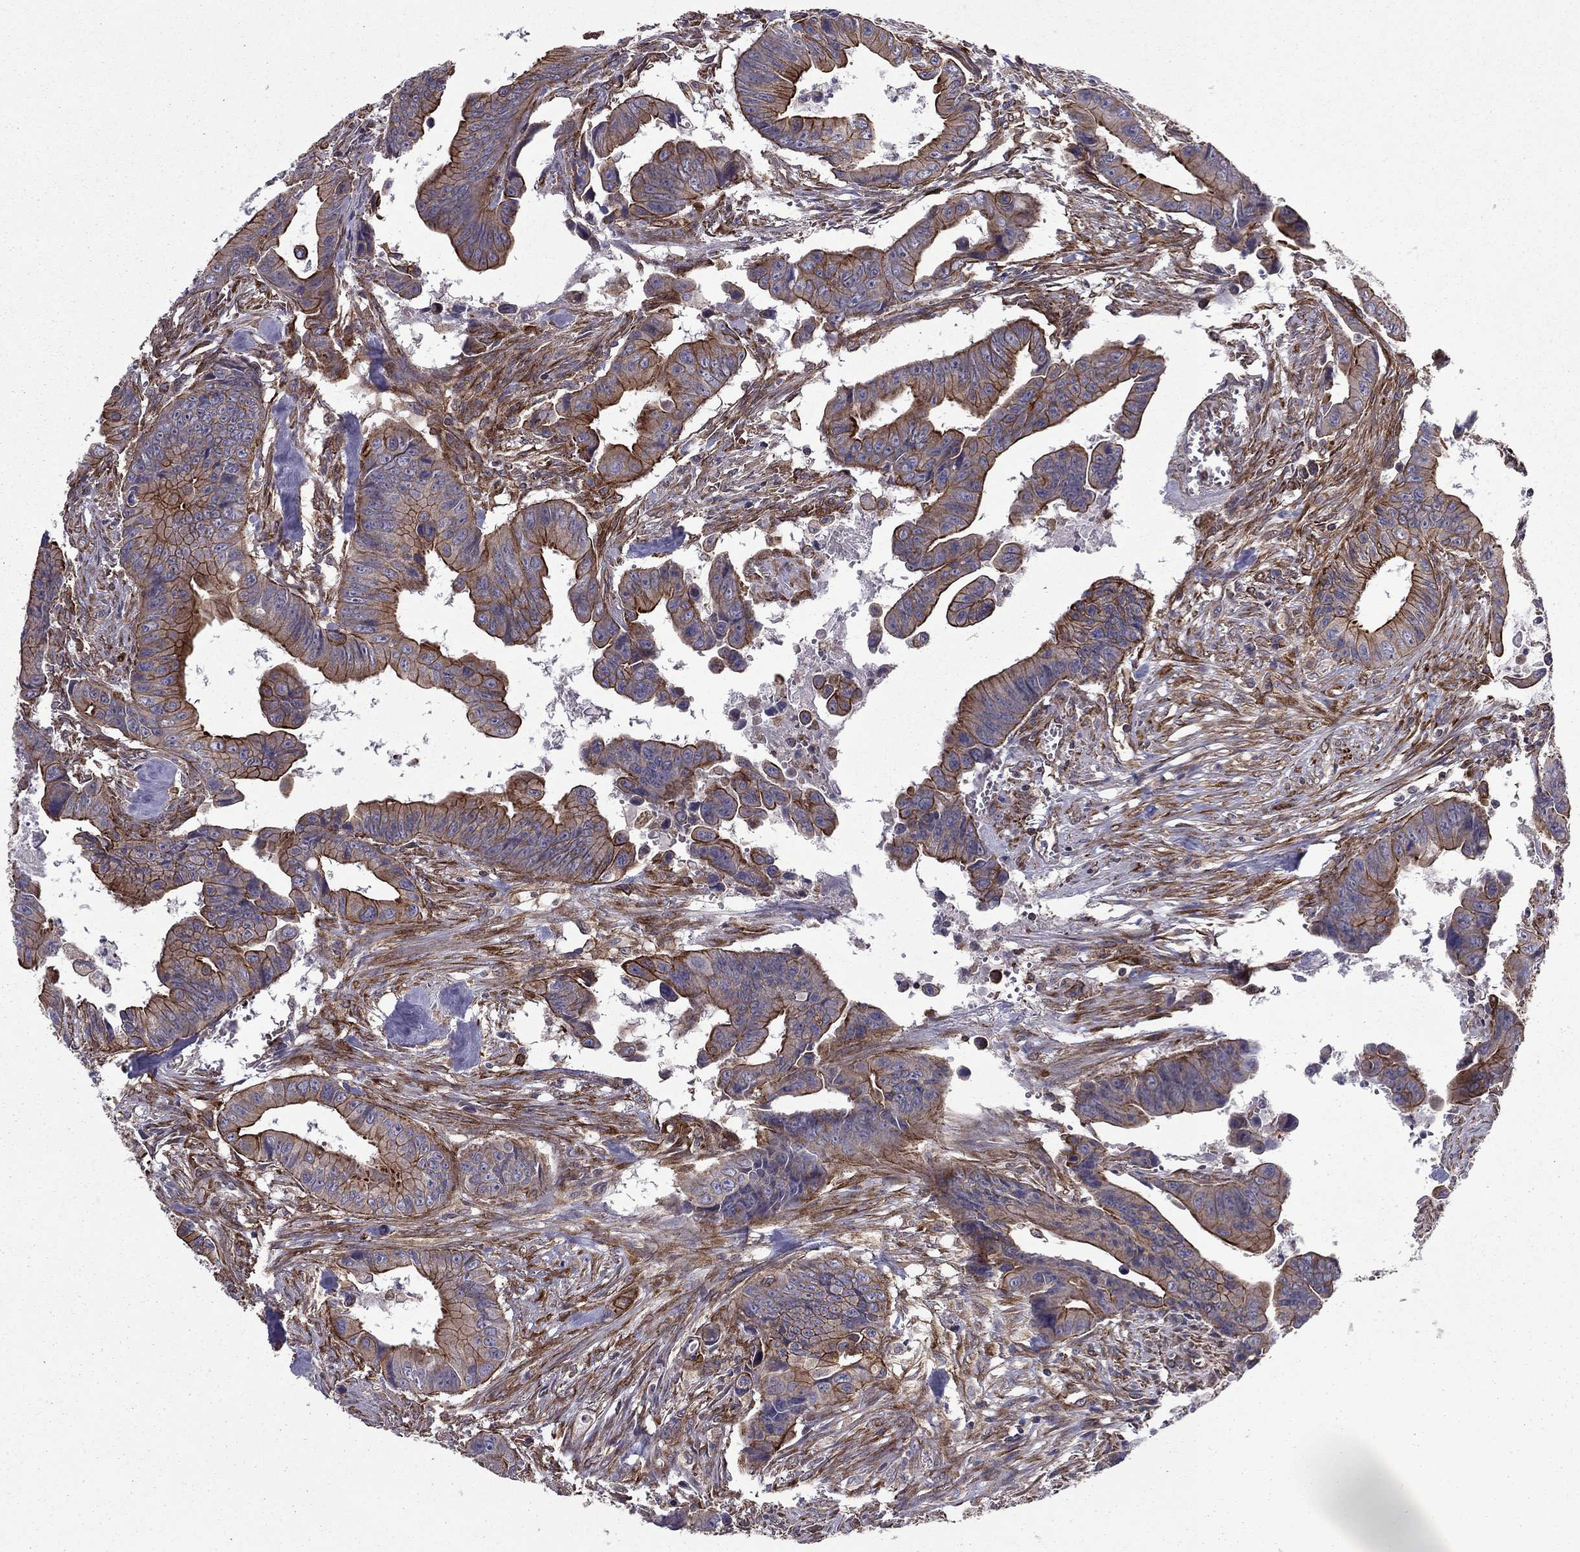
{"staining": {"intensity": "strong", "quantity": "25%-75%", "location": "cytoplasmic/membranous"}, "tissue": "colorectal cancer", "cell_type": "Tumor cells", "image_type": "cancer", "snomed": [{"axis": "morphology", "description": "Adenocarcinoma, NOS"}, {"axis": "topography", "description": "Colon"}], "caption": "Tumor cells exhibit high levels of strong cytoplasmic/membranous positivity in about 25%-75% of cells in colorectal cancer (adenocarcinoma).", "gene": "SHMT1", "patient": {"sex": "female", "age": 87}}